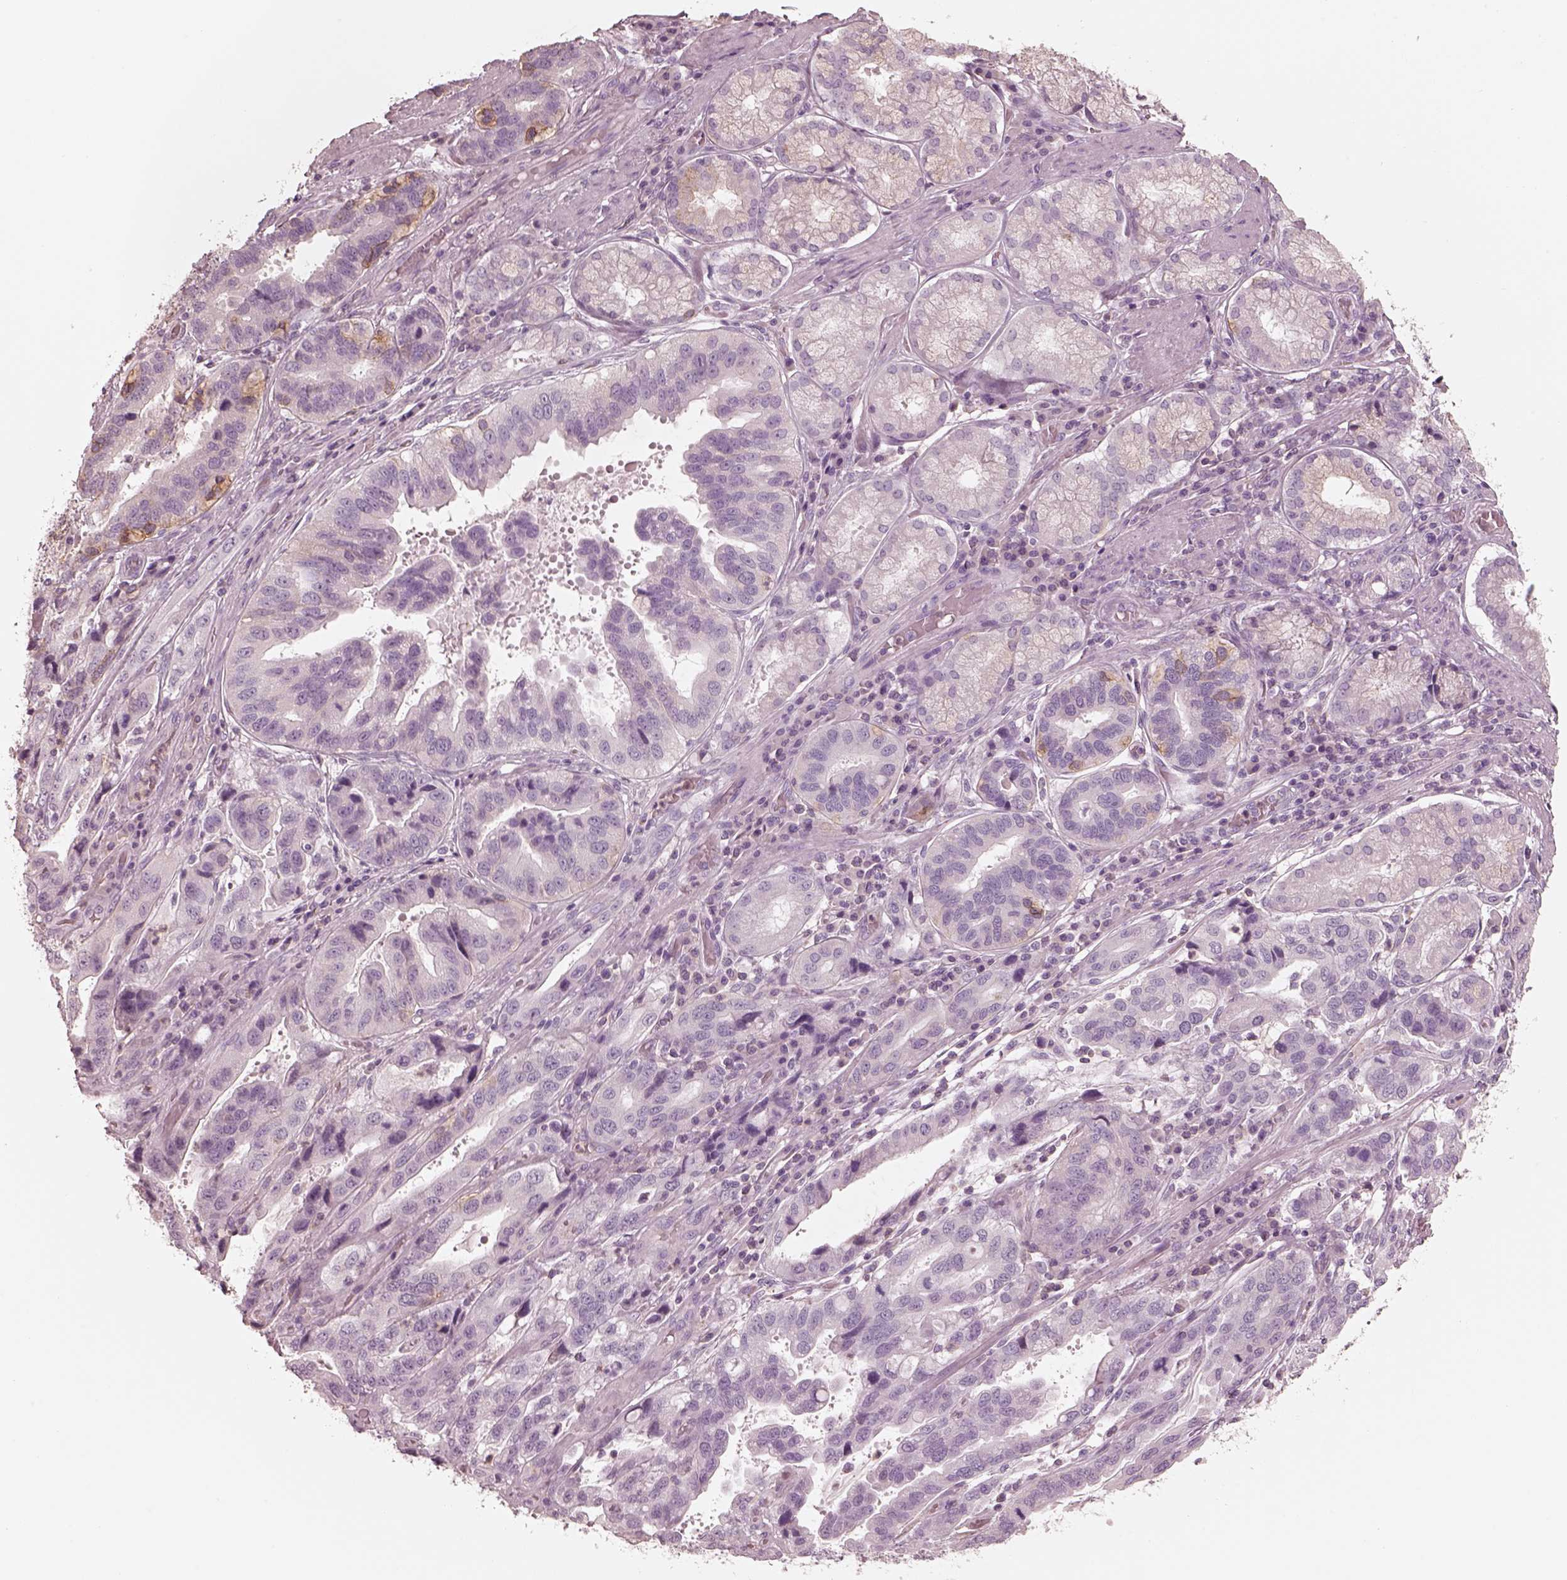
{"staining": {"intensity": "negative", "quantity": "none", "location": "none"}, "tissue": "stomach cancer", "cell_type": "Tumor cells", "image_type": "cancer", "snomed": [{"axis": "morphology", "description": "Adenocarcinoma, NOS"}, {"axis": "topography", "description": "Stomach, lower"}], "caption": "IHC image of human stomach adenocarcinoma stained for a protein (brown), which demonstrates no staining in tumor cells.", "gene": "GPRIN1", "patient": {"sex": "female", "age": 76}}